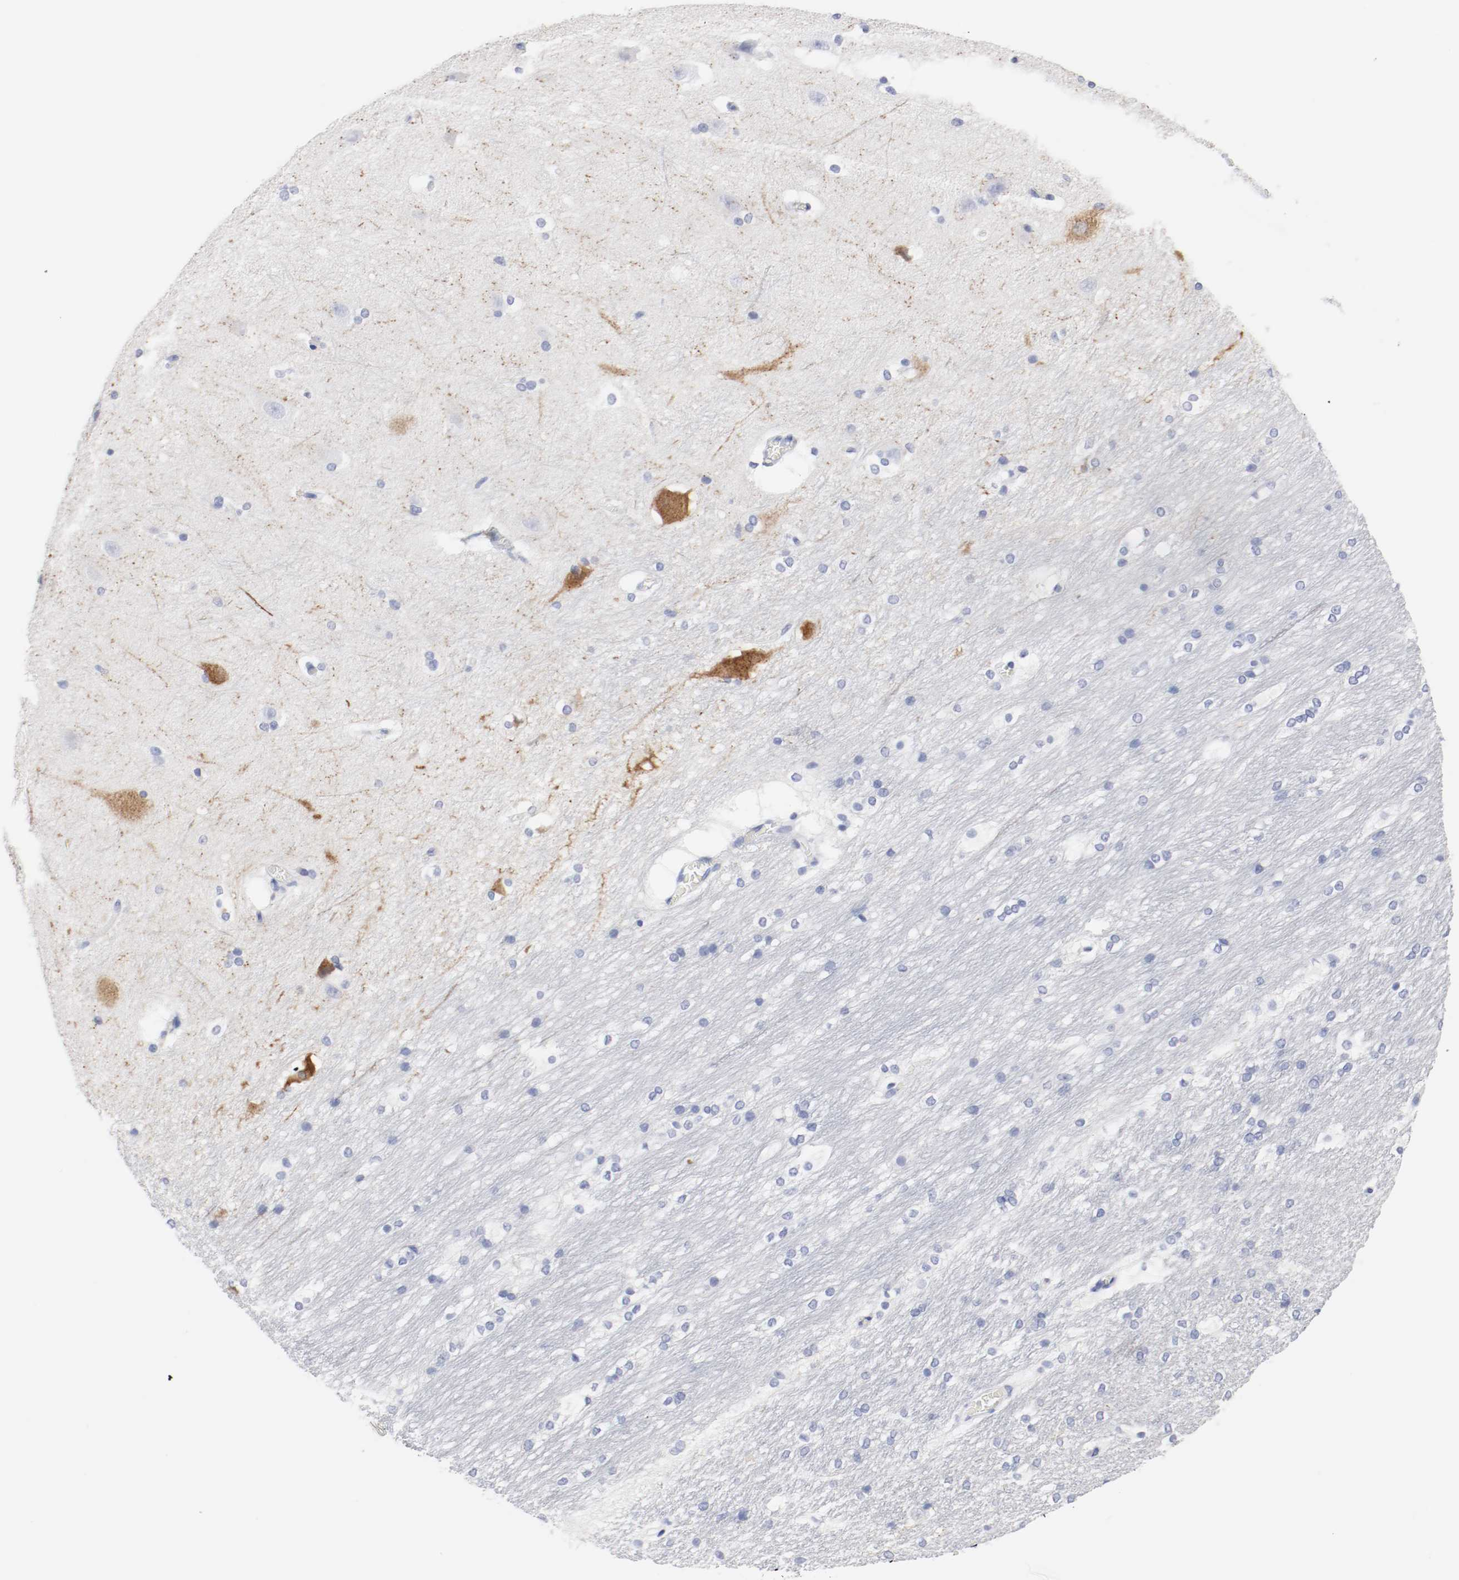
{"staining": {"intensity": "negative", "quantity": "none", "location": "none"}, "tissue": "hippocampus", "cell_type": "Glial cells", "image_type": "normal", "snomed": [{"axis": "morphology", "description": "Normal tissue, NOS"}, {"axis": "topography", "description": "Hippocampus"}], "caption": "DAB (3,3'-diaminobenzidine) immunohistochemical staining of benign hippocampus demonstrates no significant expression in glial cells. The staining was performed using DAB (3,3'-diaminobenzidine) to visualize the protein expression in brown, while the nuclei were stained in blue with hematoxylin (Magnification: 20x).", "gene": "GAD1", "patient": {"sex": "female", "age": 19}}